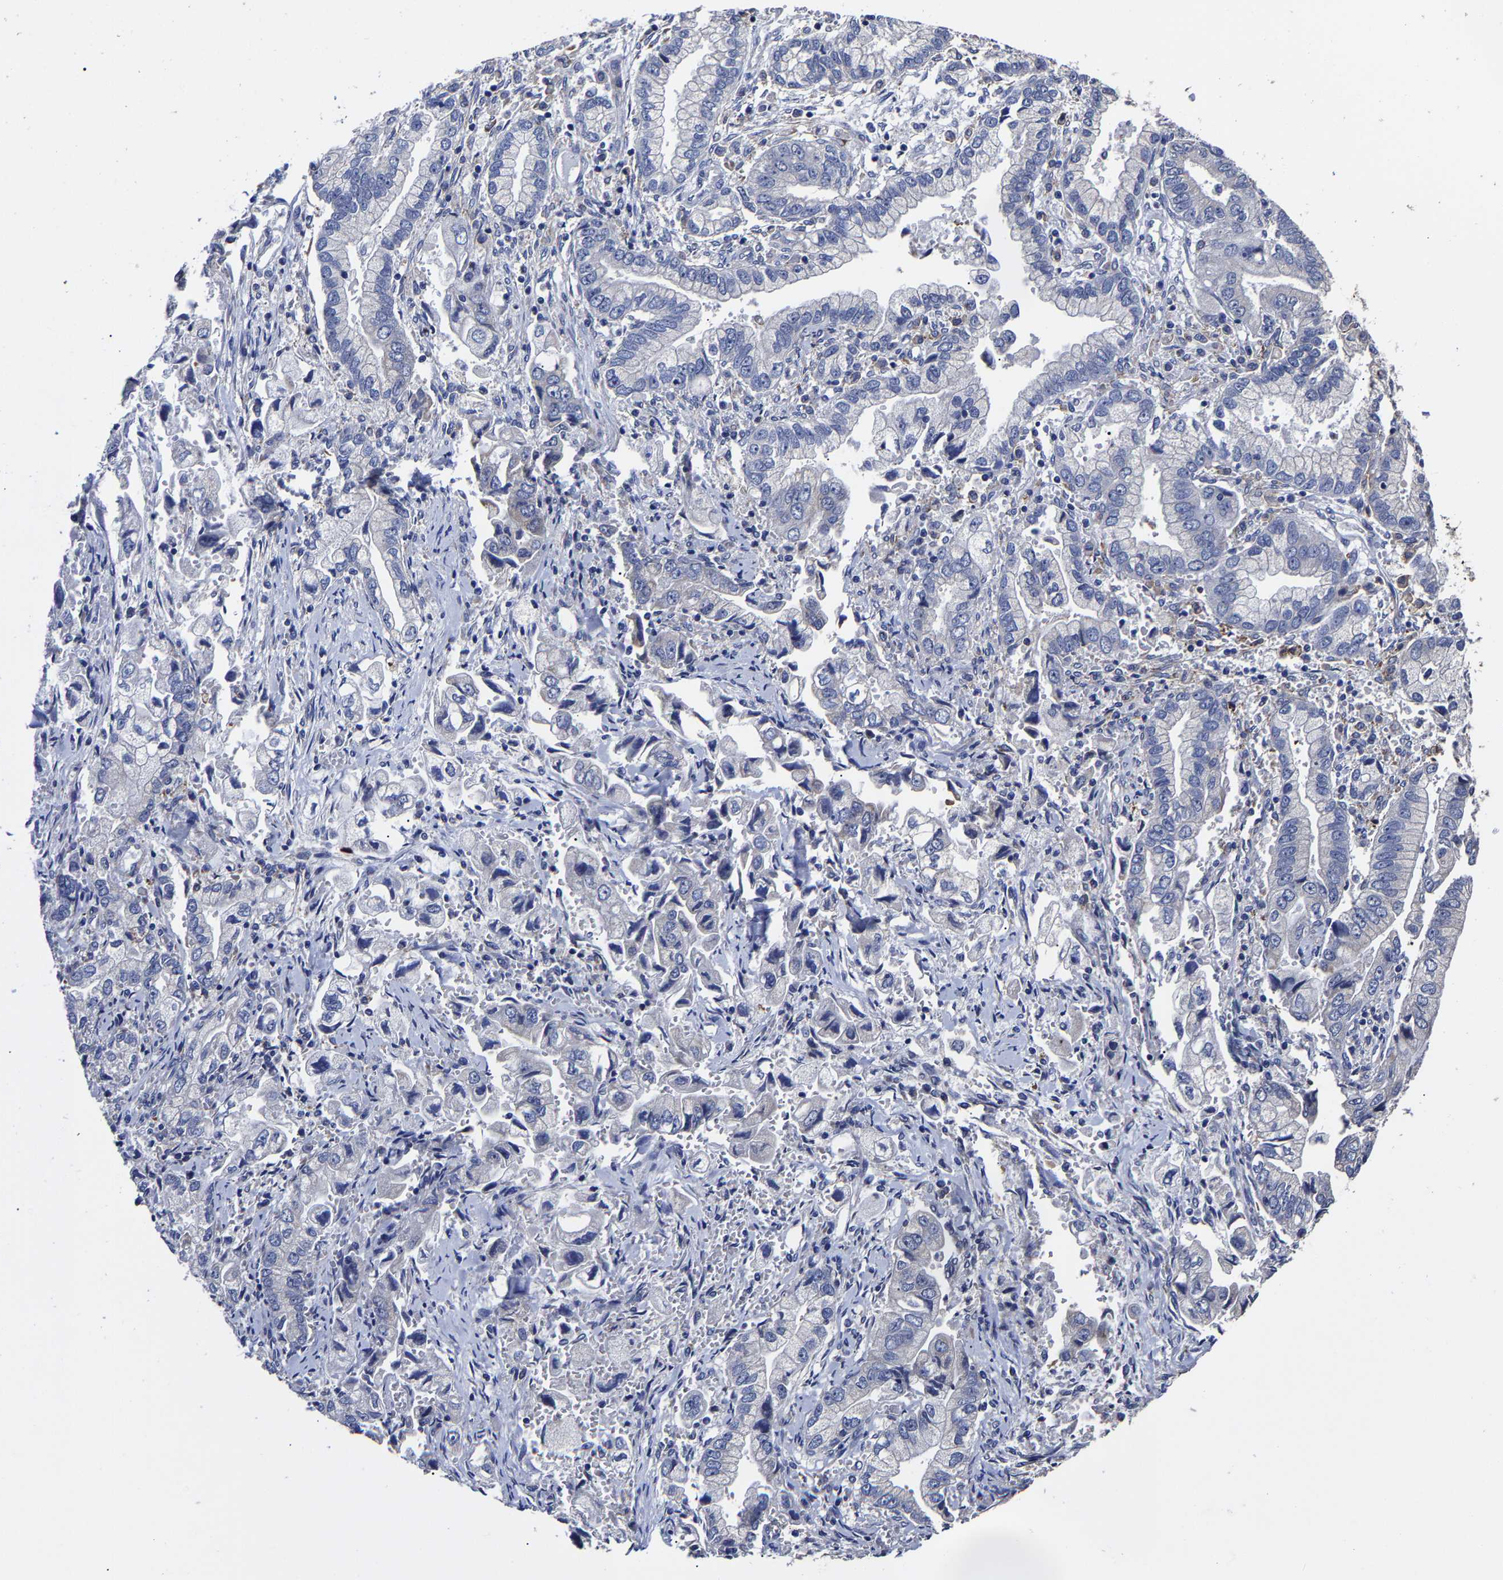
{"staining": {"intensity": "negative", "quantity": "none", "location": "none"}, "tissue": "stomach cancer", "cell_type": "Tumor cells", "image_type": "cancer", "snomed": [{"axis": "morphology", "description": "Normal tissue, NOS"}, {"axis": "morphology", "description": "Adenocarcinoma, NOS"}, {"axis": "topography", "description": "Stomach"}], "caption": "DAB (3,3'-diaminobenzidine) immunohistochemical staining of human adenocarcinoma (stomach) shows no significant positivity in tumor cells. Brightfield microscopy of immunohistochemistry stained with DAB (brown) and hematoxylin (blue), captured at high magnification.", "gene": "AASS", "patient": {"sex": "male", "age": 62}}